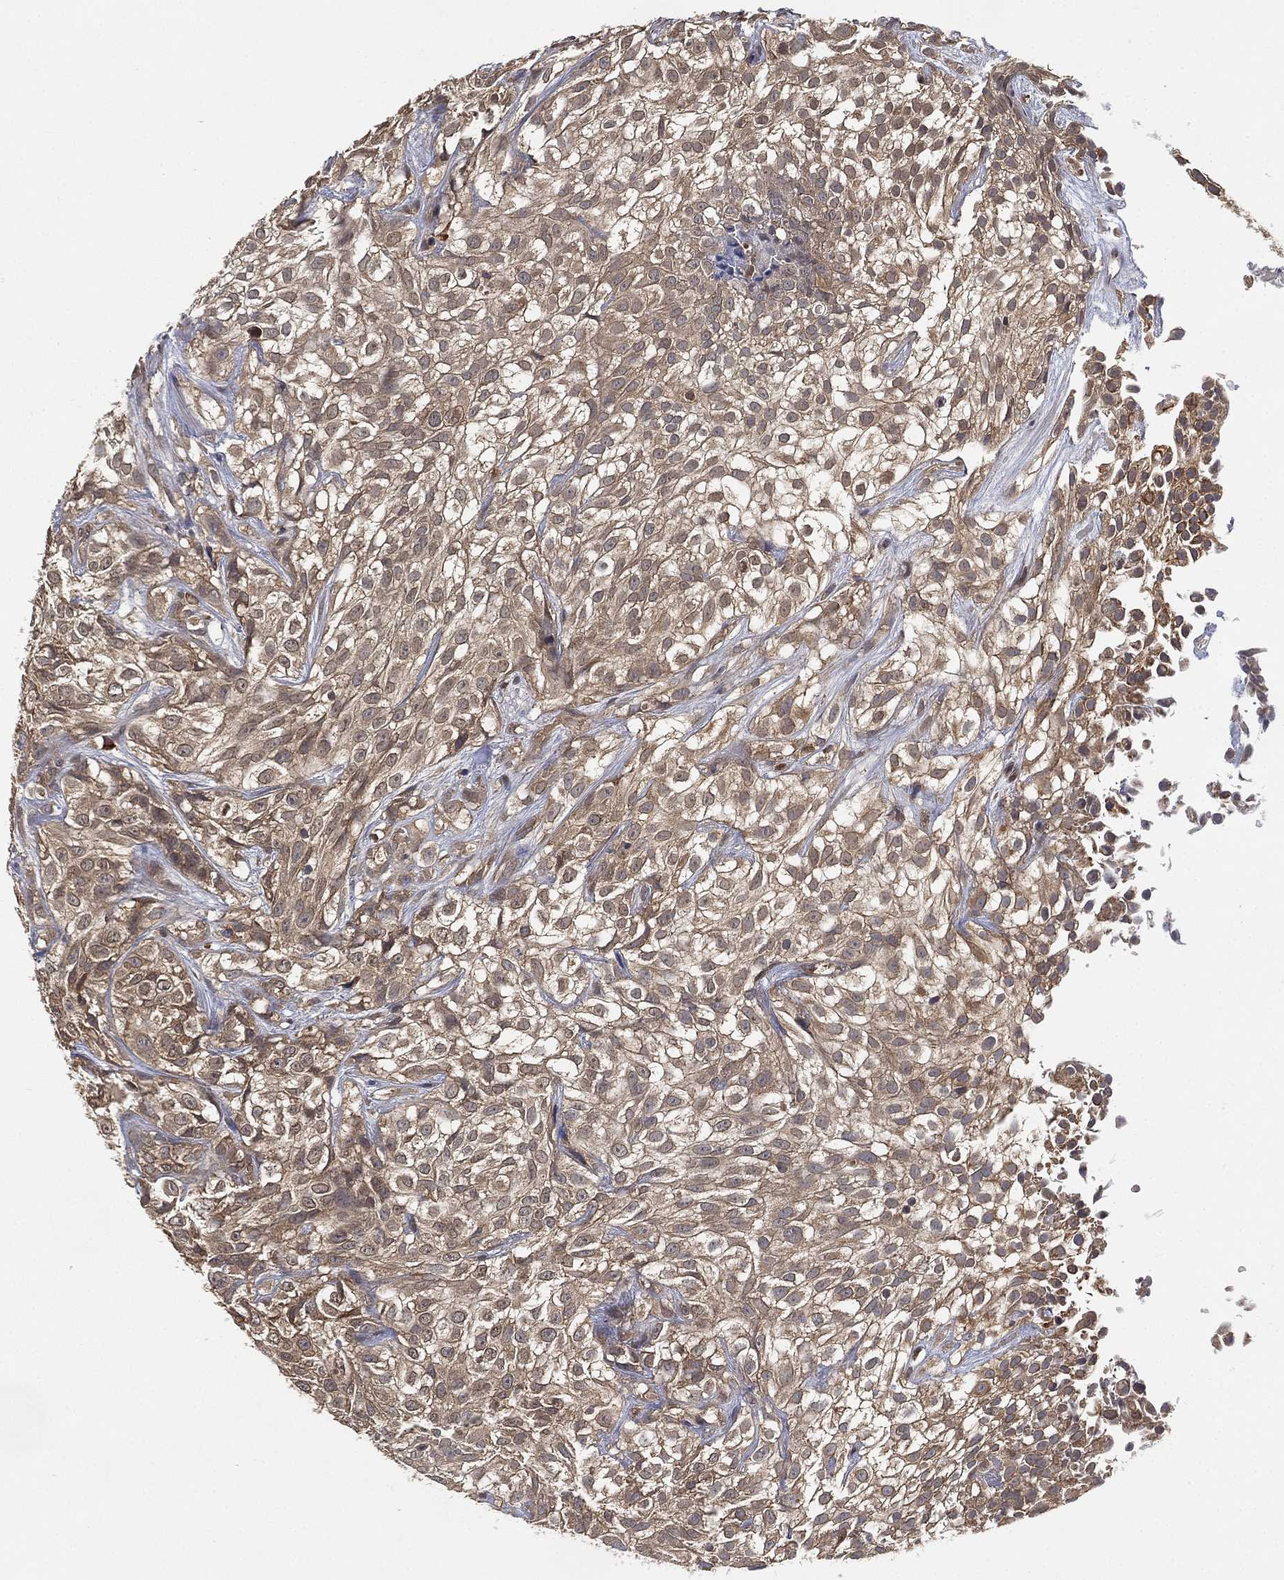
{"staining": {"intensity": "weak", "quantity": "25%-75%", "location": "cytoplasmic/membranous"}, "tissue": "urothelial cancer", "cell_type": "Tumor cells", "image_type": "cancer", "snomed": [{"axis": "morphology", "description": "Urothelial carcinoma, High grade"}, {"axis": "topography", "description": "Urinary bladder"}], "caption": "Immunohistochemistry (IHC) micrograph of neoplastic tissue: high-grade urothelial carcinoma stained using IHC demonstrates low levels of weak protein expression localized specifically in the cytoplasmic/membranous of tumor cells, appearing as a cytoplasmic/membranous brown color.", "gene": "UBA5", "patient": {"sex": "male", "age": 56}}